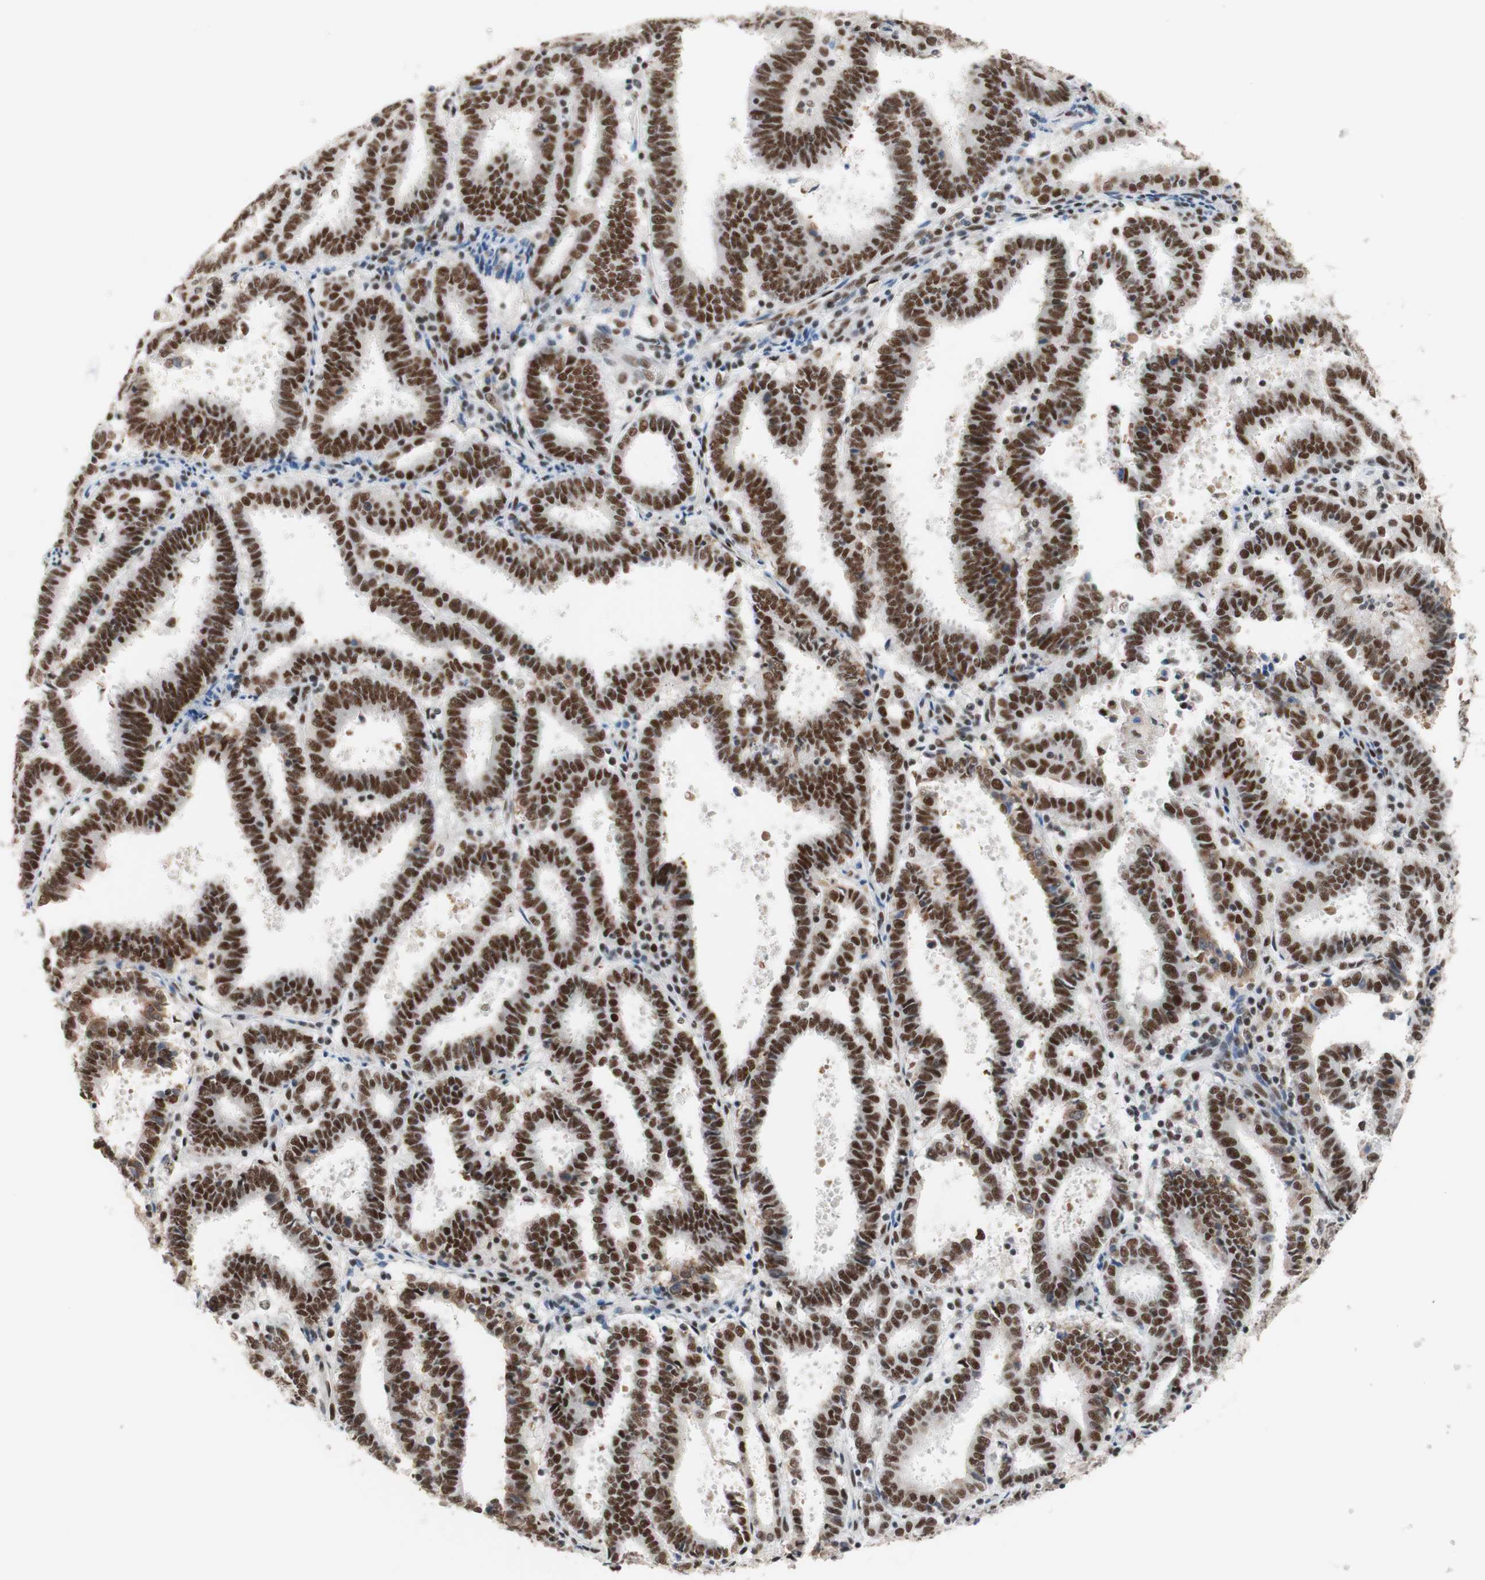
{"staining": {"intensity": "strong", "quantity": ">75%", "location": "nuclear"}, "tissue": "endometrial cancer", "cell_type": "Tumor cells", "image_type": "cancer", "snomed": [{"axis": "morphology", "description": "Adenocarcinoma, NOS"}, {"axis": "topography", "description": "Uterus"}], "caption": "Human endometrial cancer stained for a protein (brown) displays strong nuclear positive positivity in approximately >75% of tumor cells.", "gene": "PRPF19", "patient": {"sex": "female", "age": 83}}